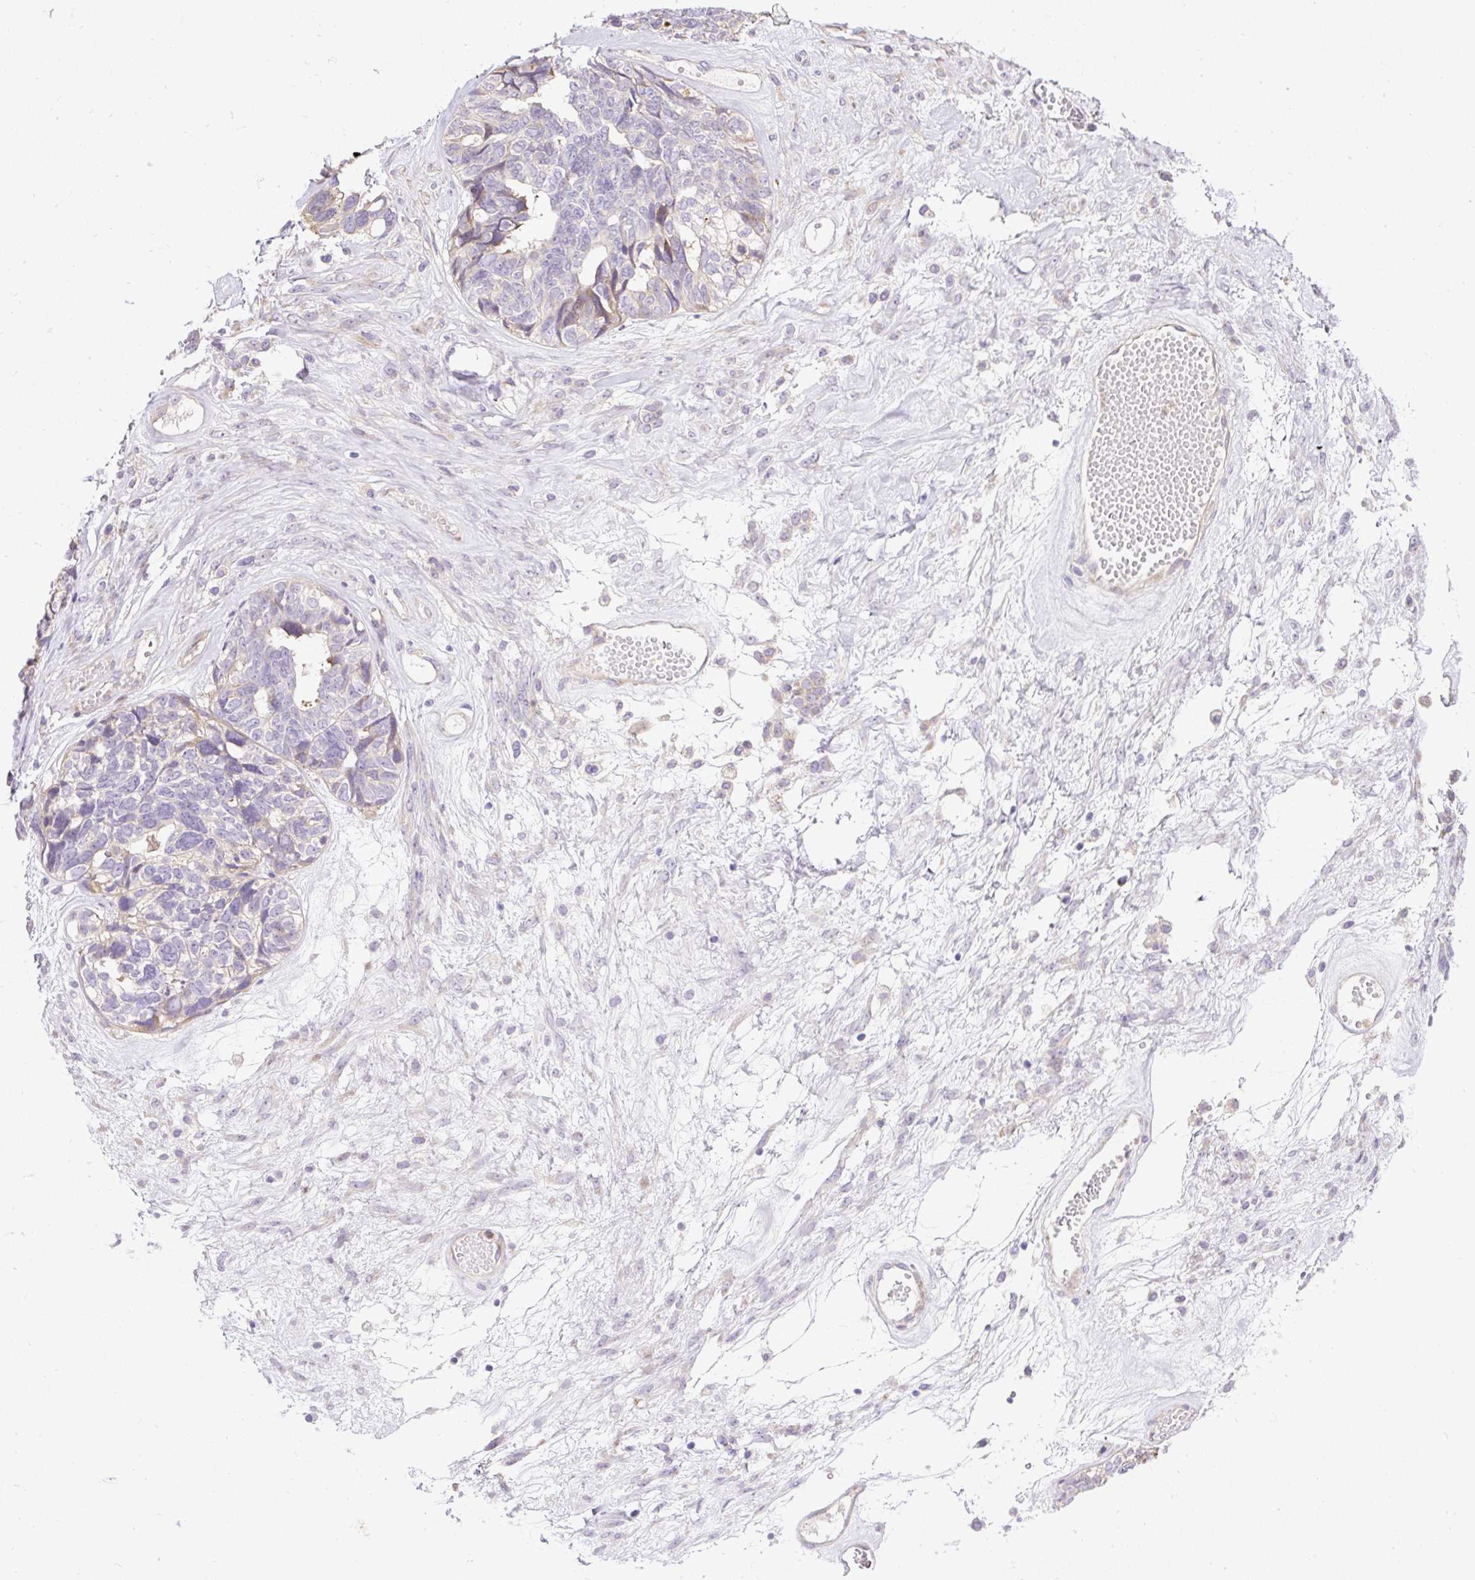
{"staining": {"intensity": "negative", "quantity": "none", "location": "none"}, "tissue": "ovarian cancer", "cell_type": "Tumor cells", "image_type": "cancer", "snomed": [{"axis": "morphology", "description": "Cystadenocarcinoma, serous, NOS"}, {"axis": "topography", "description": "Ovary"}], "caption": "Ovarian cancer (serous cystadenocarcinoma) stained for a protein using immunohistochemistry reveals no positivity tumor cells.", "gene": "CFAP47", "patient": {"sex": "female", "age": 79}}